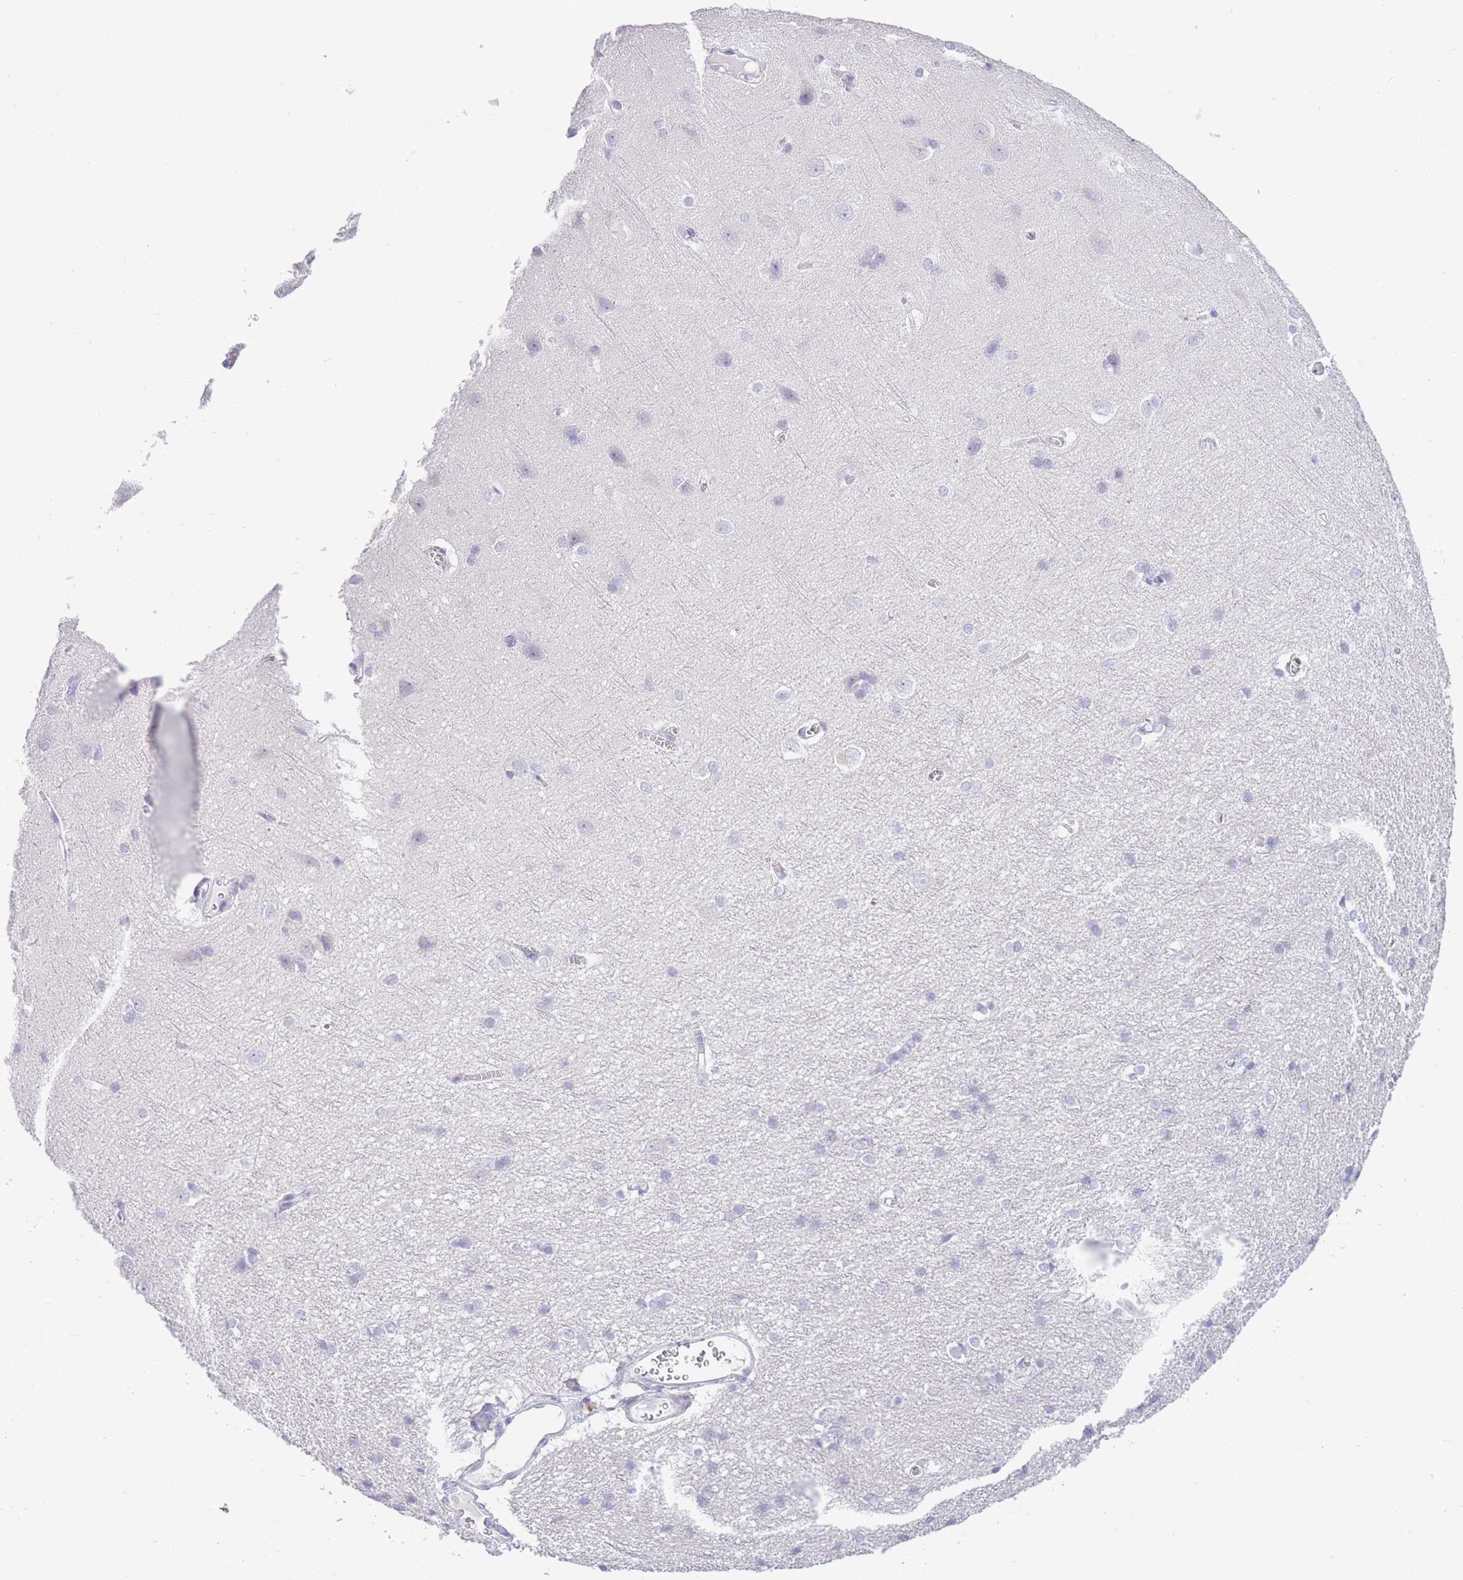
{"staining": {"intensity": "negative", "quantity": "none", "location": "none"}, "tissue": "cerebral cortex", "cell_type": "Endothelial cells", "image_type": "normal", "snomed": [{"axis": "morphology", "description": "Normal tissue, NOS"}, {"axis": "topography", "description": "Cerebral cortex"}], "caption": "A high-resolution histopathology image shows immunohistochemistry (IHC) staining of benign cerebral cortex, which displays no significant staining in endothelial cells.", "gene": "RHO", "patient": {"sex": "male", "age": 37}}